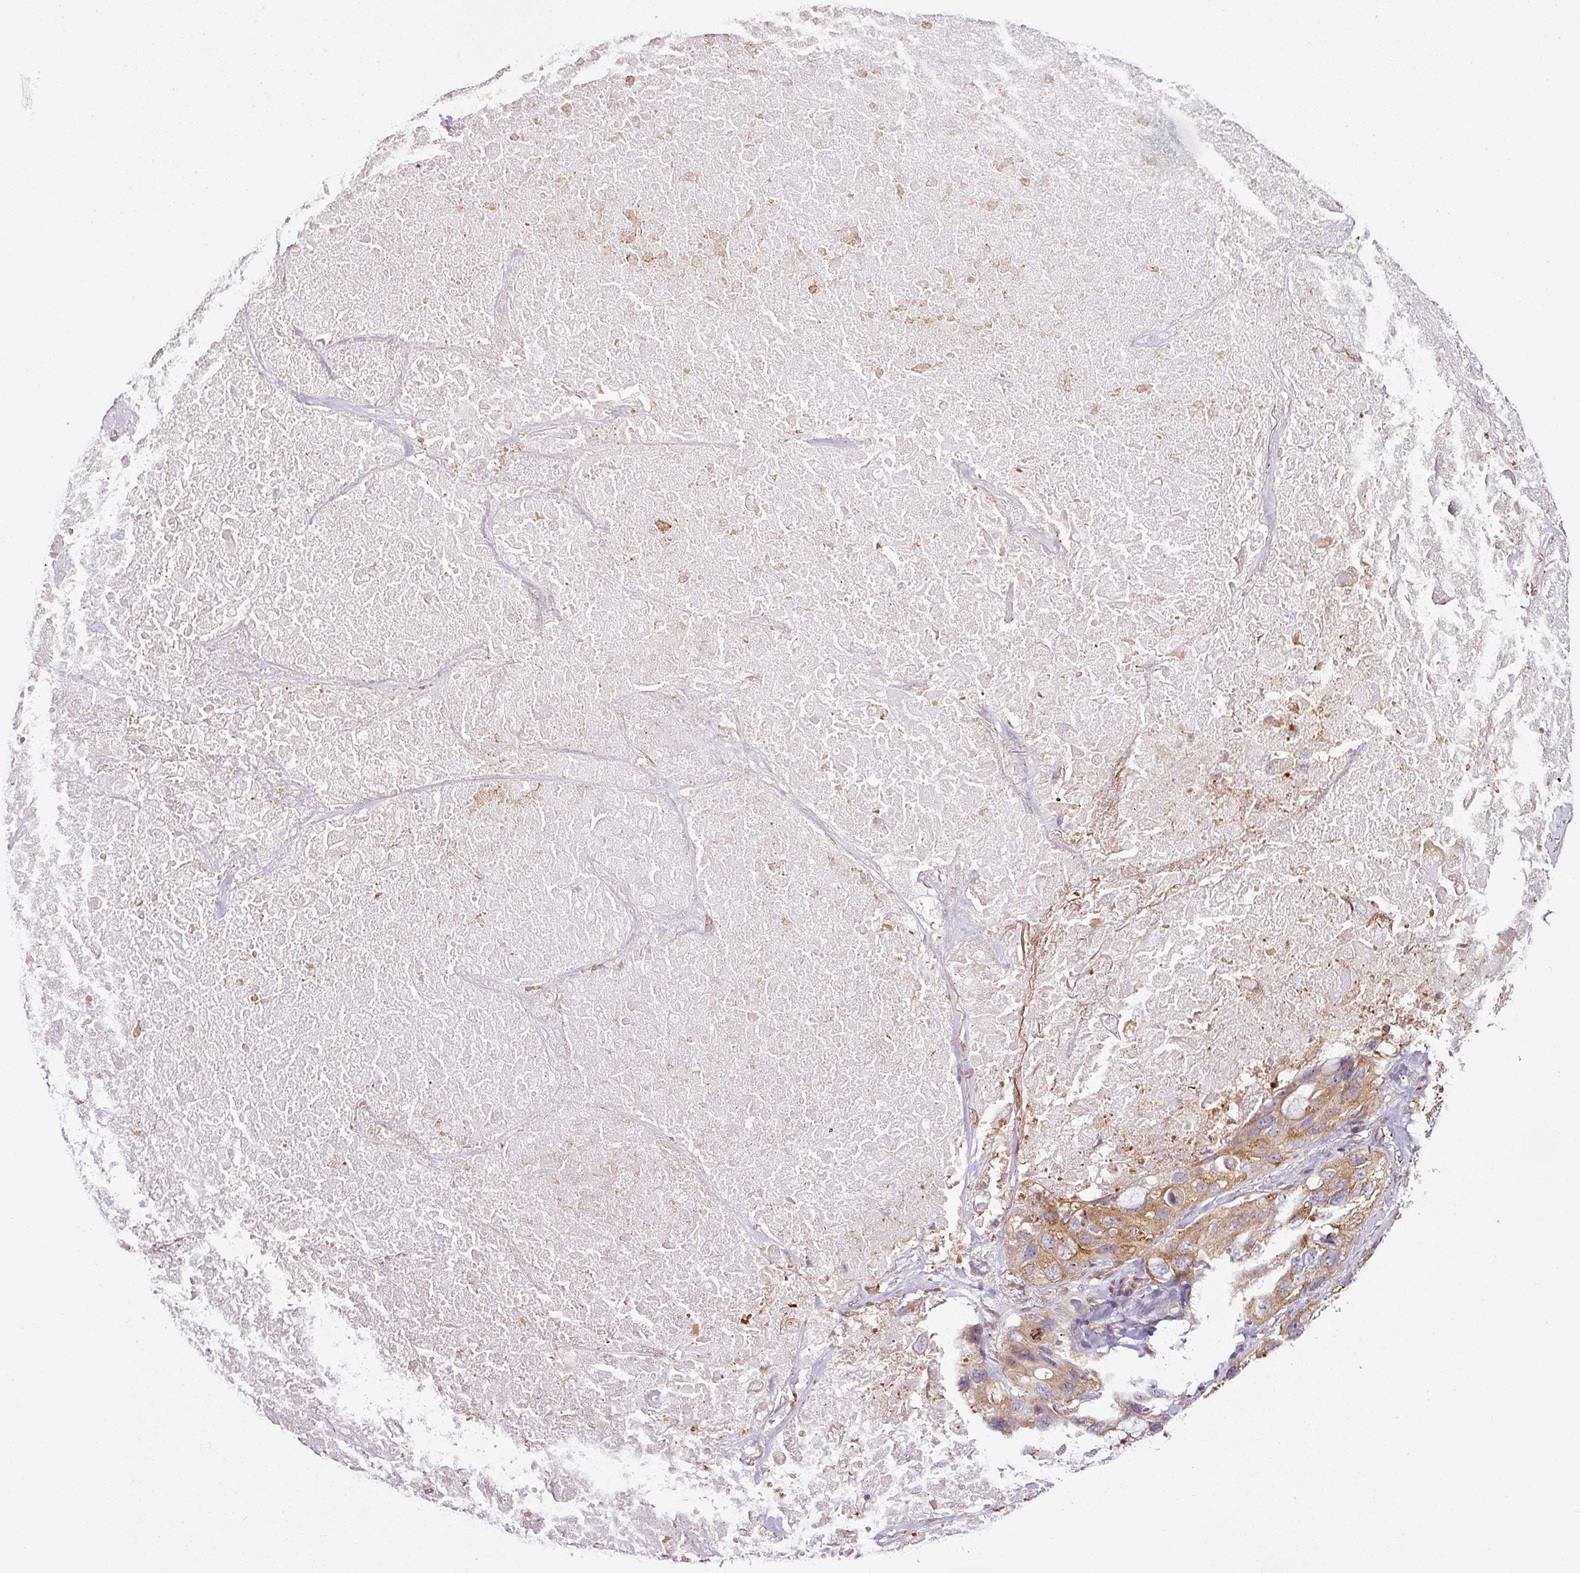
{"staining": {"intensity": "moderate", "quantity": ">75%", "location": "cytoplasmic/membranous"}, "tissue": "lung cancer", "cell_type": "Tumor cells", "image_type": "cancer", "snomed": [{"axis": "morphology", "description": "Squamous cell carcinoma, NOS"}, {"axis": "topography", "description": "Lung"}], "caption": "Protein staining demonstrates moderate cytoplasmic/membranous positivity in about >75% of tumor cells in lung squamous cell carcinoma.", "gene": "SCNM1", "patient": {"sex": "female", "age": 73}}